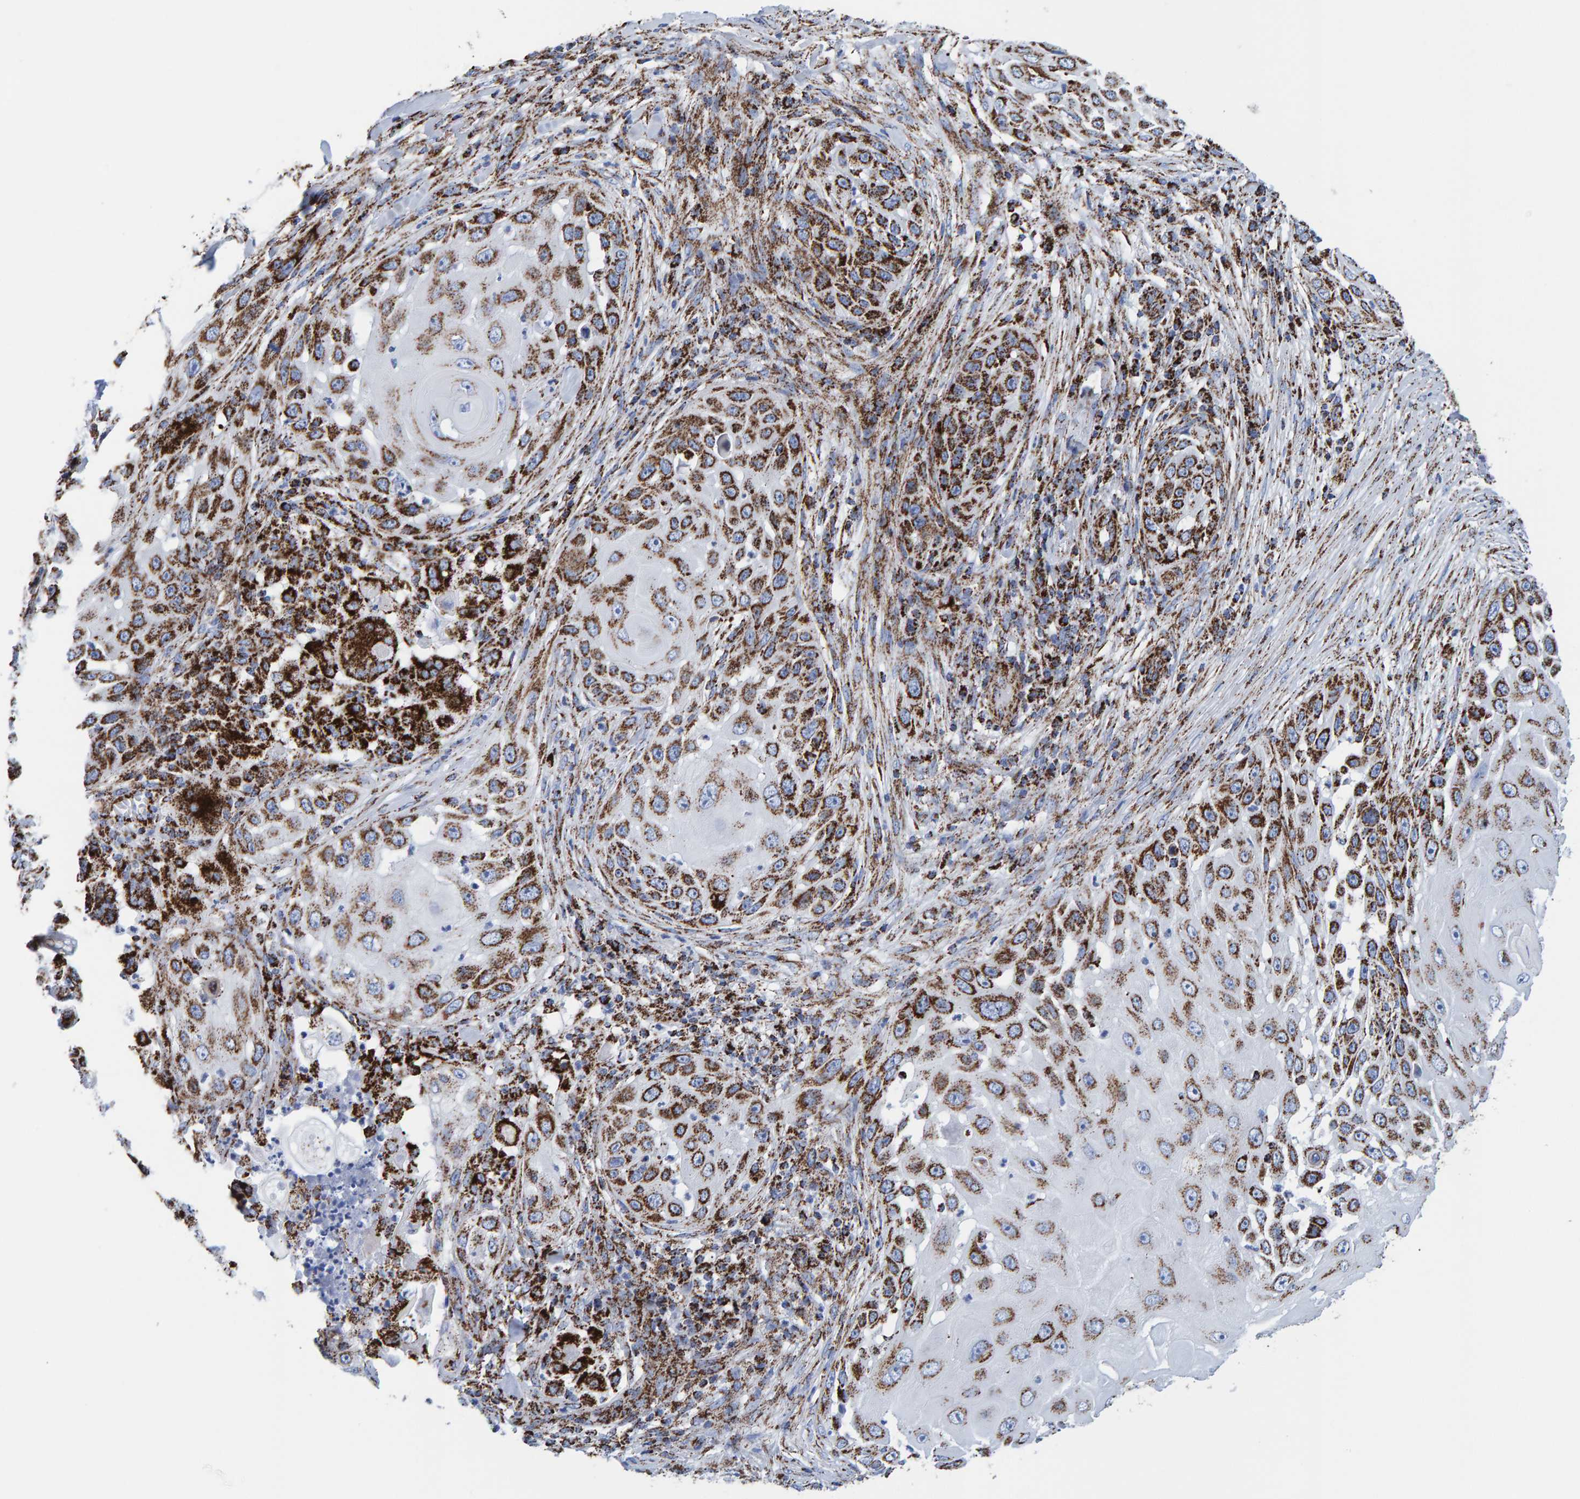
{"staining": {"intensity": "strong", "quantity": ">75%", "location": "cytoplasmic/membranous"}, "tissue": "skin cancer", "cell_type": "Tumor cells", "image_type": "cancer", "snomed": [{"axis": "morphology", "description": "Squamous cell carcinoma, NOS"}, {"axis": "topography", "description": "Skin"}], "caption": "Skin squamous cell carcinoma stained with IHC exhibits strong cytoplasmic/membranous staining in approximately >75% of tumor cells.", "gene": "ENSG00000262660", "patient": {"sex": "female", "age": 44}}